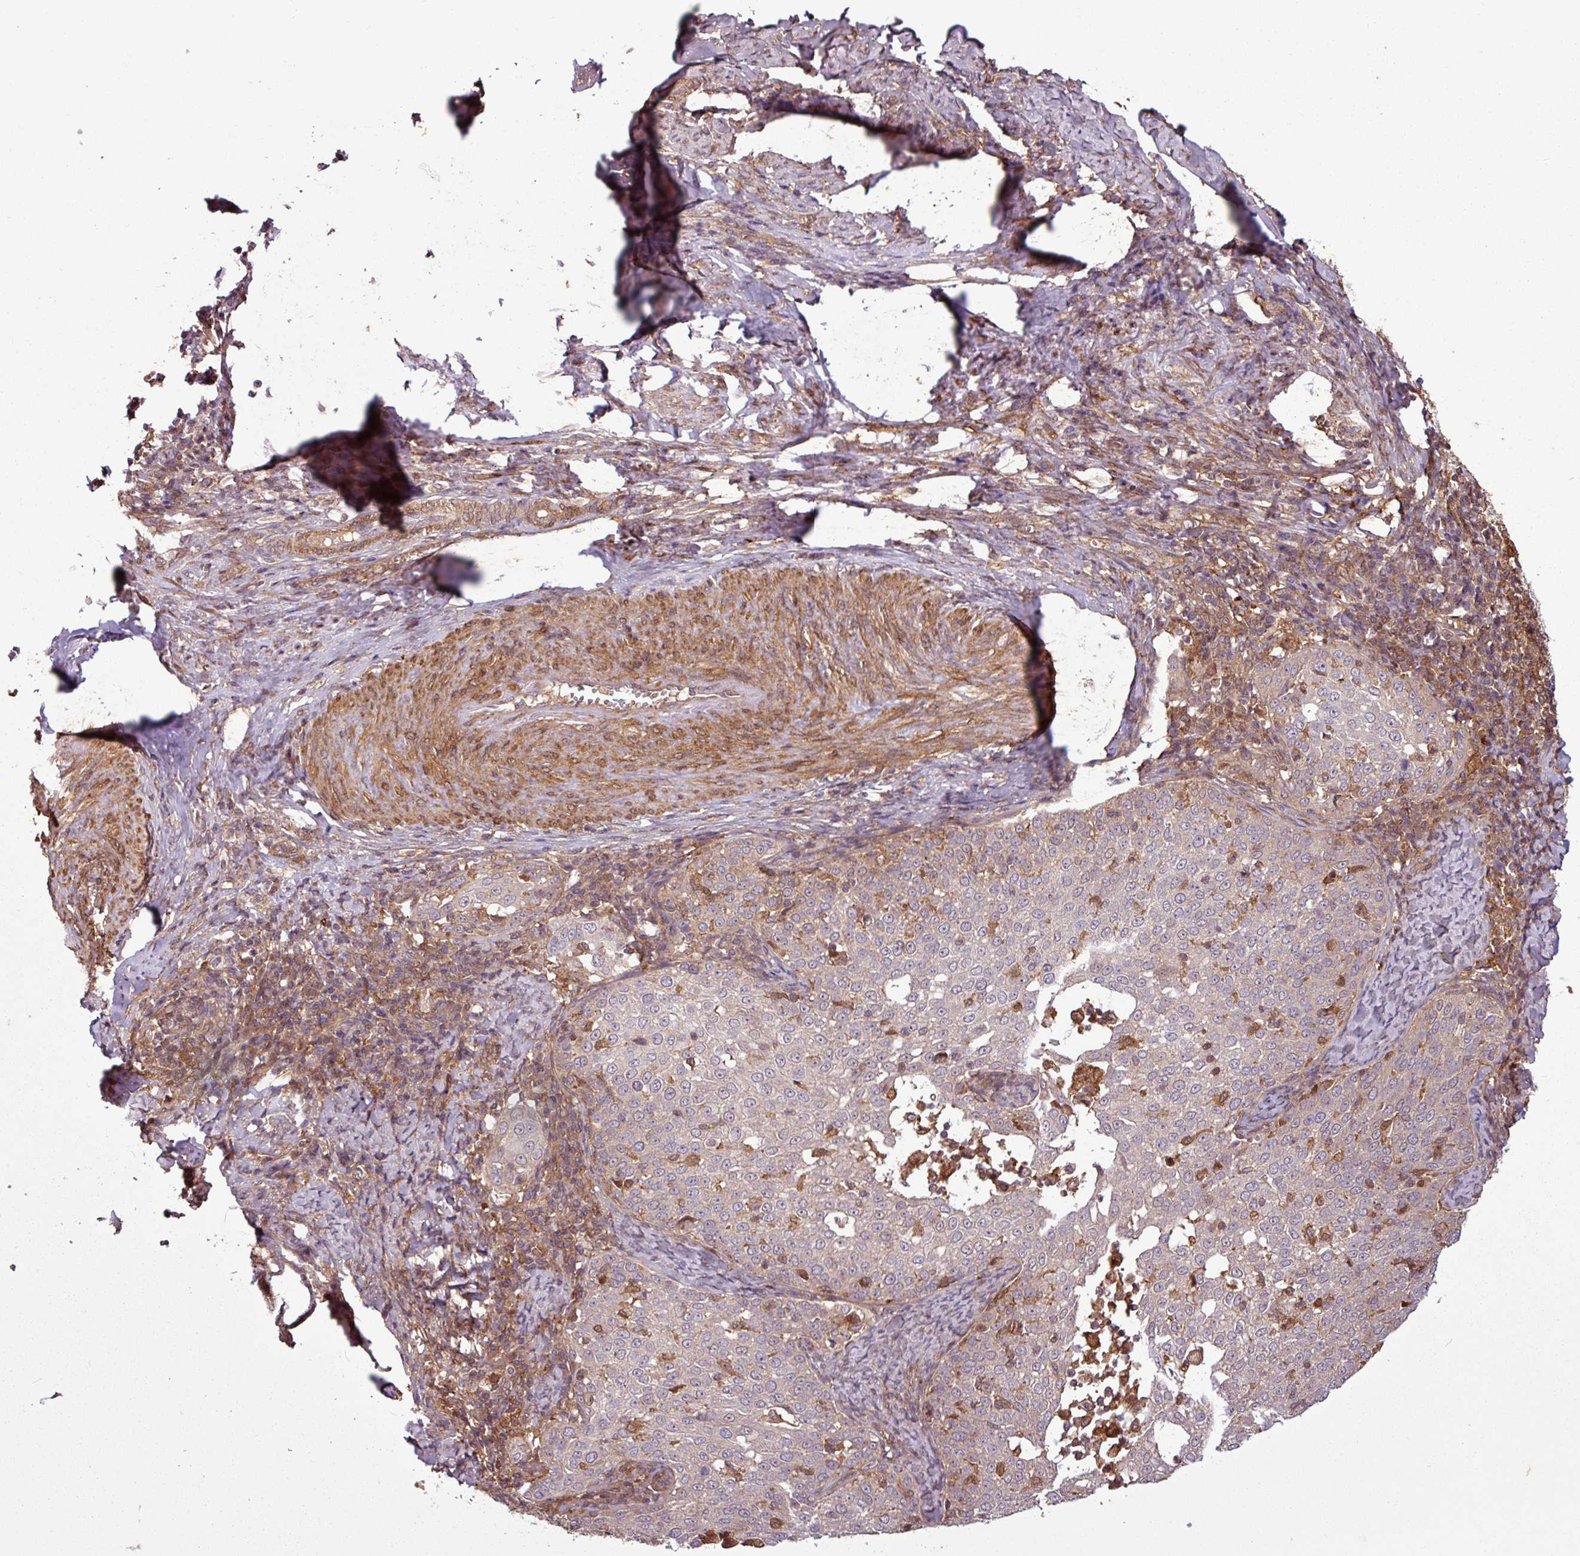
{"staining": {"intensity": "weak", "quantity": "<25%", "location": "cytoplasmic/membranous"}, "tissue": "cervical cancer", "cell_type": "Tumor cells", "image_type": "cancer", "snomed": [{"axis": "morphology", "description": "Squamous cell carcinoma, NOS"}, {"axis": "topography", "description": "Cervix"}], "caption": "IHC image of cervical cancer (squamous cell carcinoma) stained for a protein (brown), which demonstrates no expression in tumor cells.", "gene": "SH3BGRL", "patient": {"sex": "female", "age": 57}}